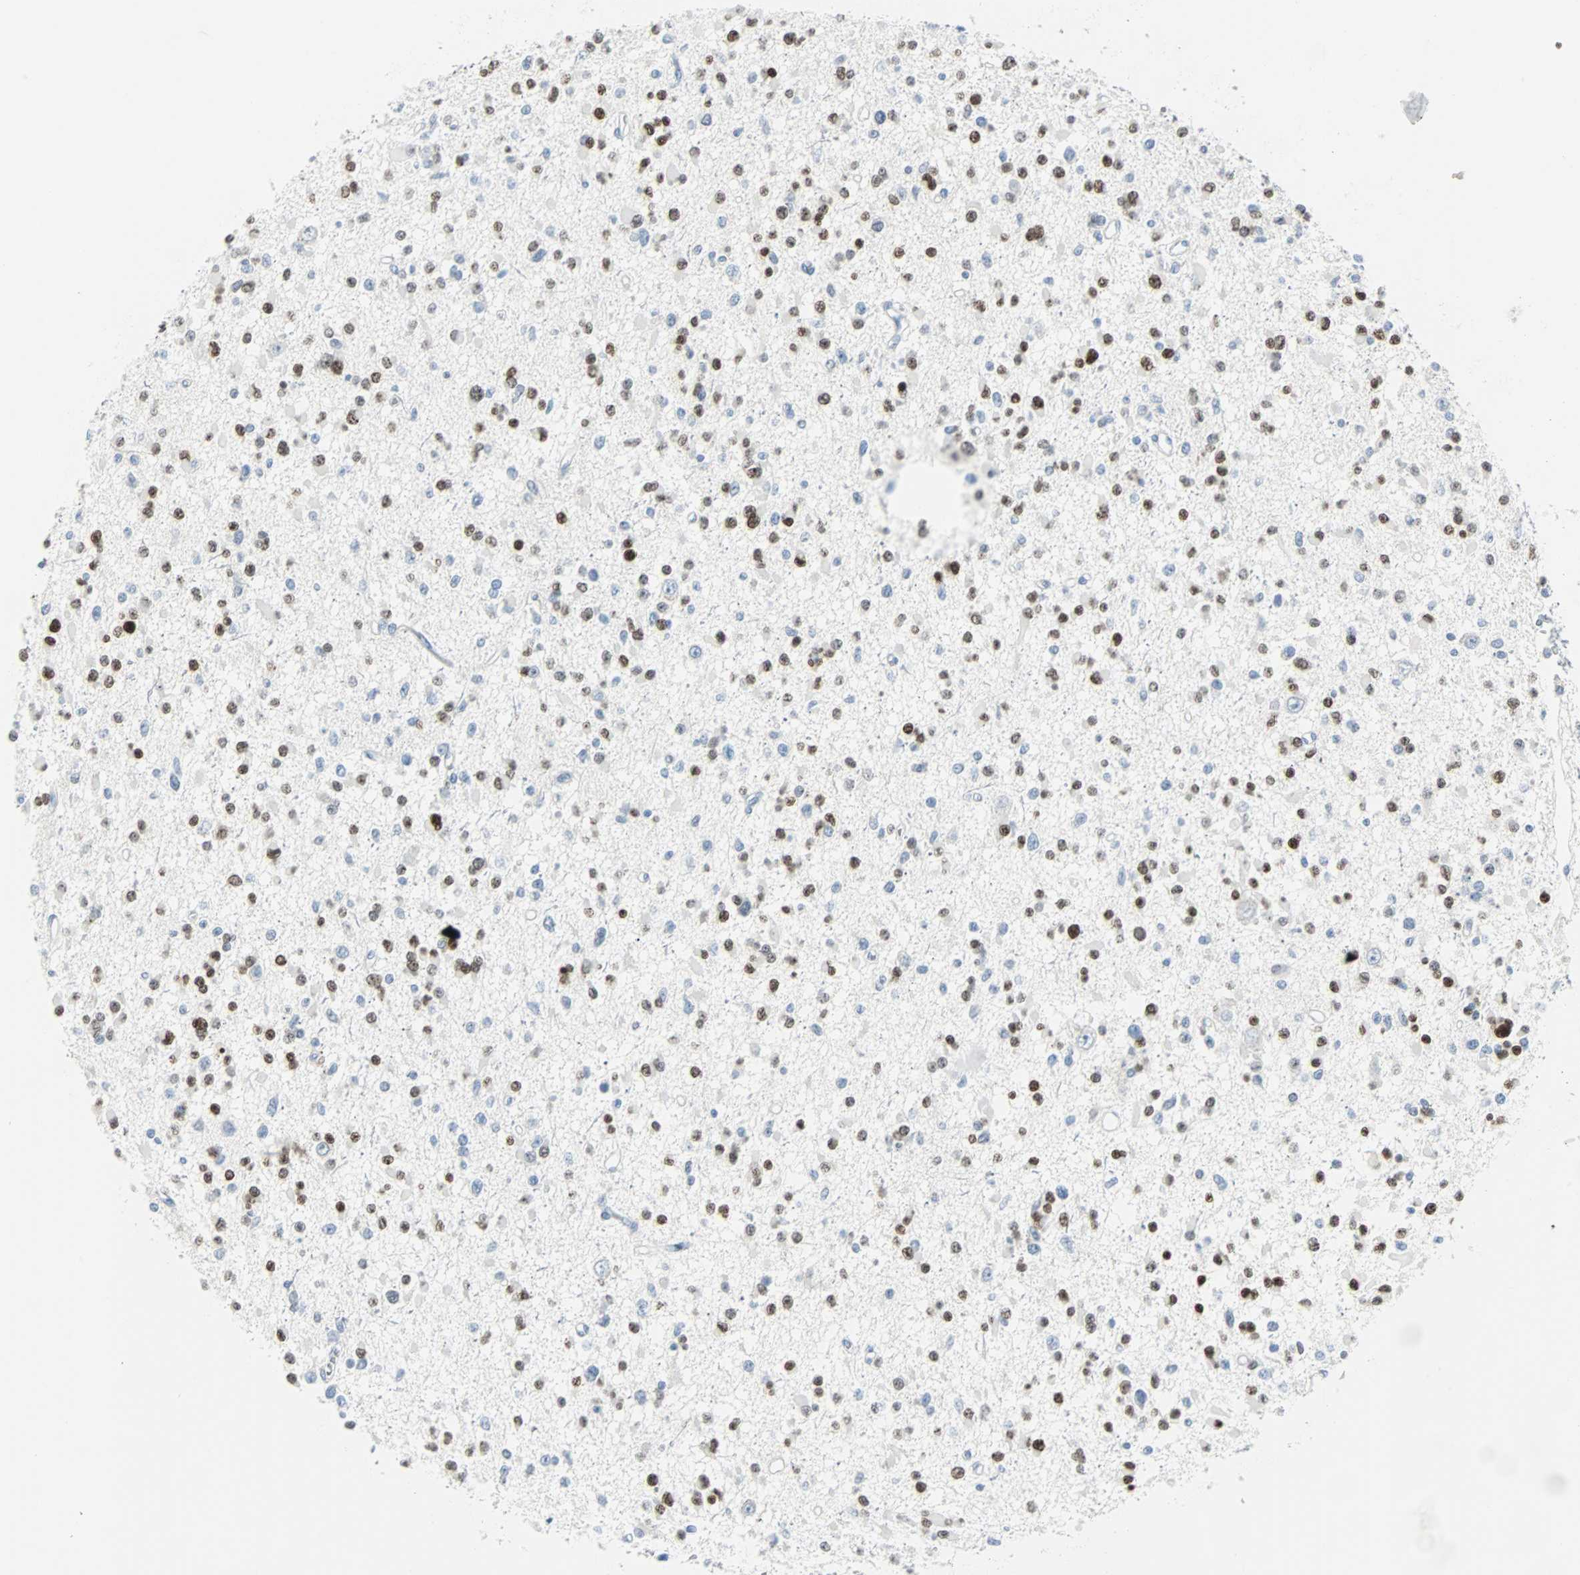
{"staining": {"intensity": "strong", "quantity": "25%-75%", "location": "nuclear"}, "tissue": "glioma", "cell_type": "Tumor cells", "image_type": "cancer", "snomed": [{"axis": "morphology", "description": "Glioma, malignant, Low grade"}, {"axis": "topography", "description": "Brain"}], "caption": "Protein expression by immunohistochemistry exhibits strong nuclear positivity in approximately 25%-75% of tumor cells in malignant glioma (low-grade).", "gene": "IL33", "patient": {"sex": "female", "age": 22}}